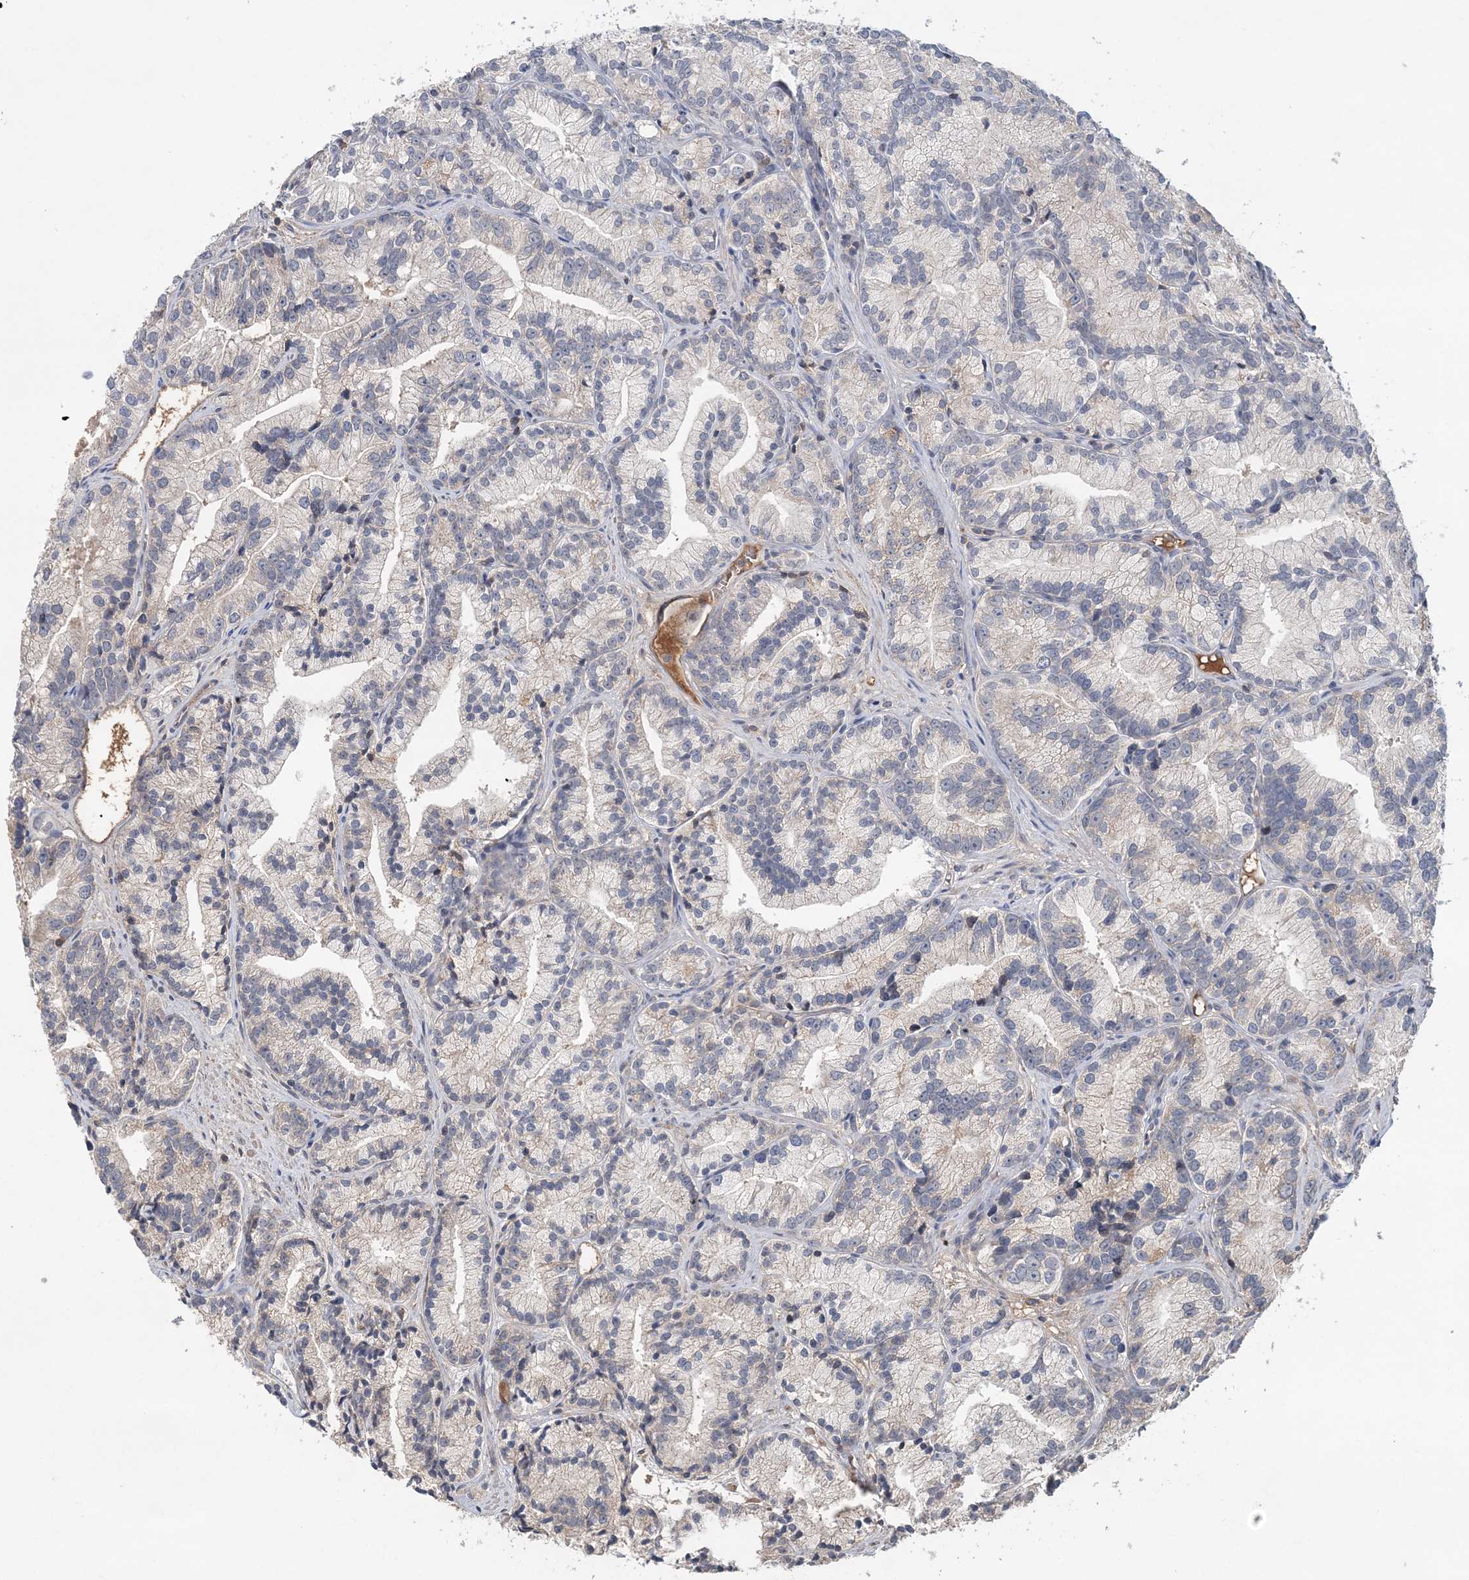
{"staining": {"intensity": "negative", "quantity": "none", "location": "none"}, "tissue": "prostate cancer", "cell_type": "Tumor cells", "image_type": "cancer", "snomed": [{"axis": "morphology", "description": "Adenocarcinoma, Low grade"}, {"axis": "topography", "description": "Prostate"}], "caption": "Protein analysis of prostate adenocarcinoma (low-grade) exhibits no significant staining in tumor cells. (DAB immunohistochemistry (IHC) visualized using brightfield microscopy, high magnification).", "gene": "SYCP3", "patient": {"sex": "male", "age": 89}}